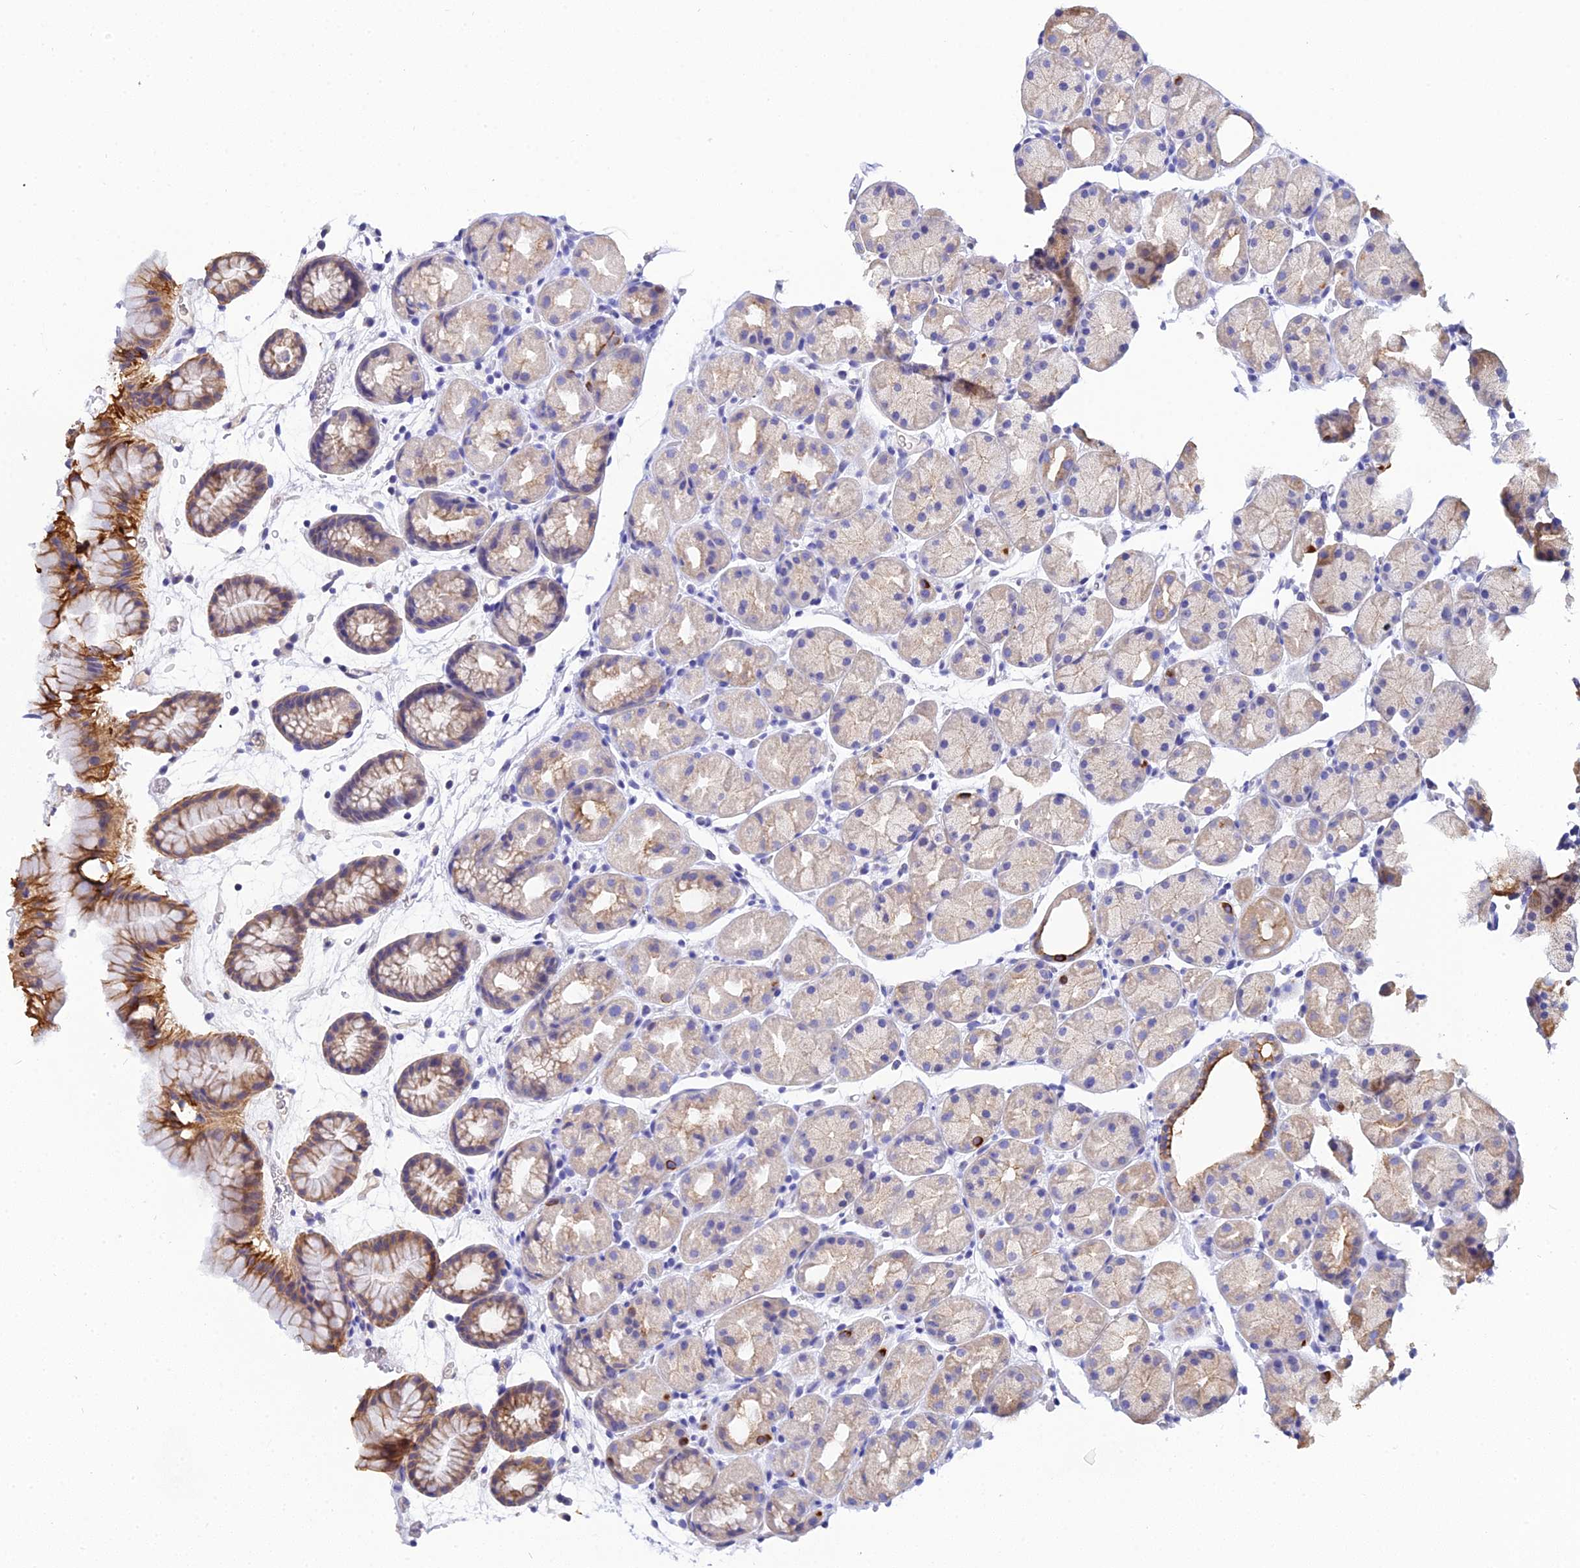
{"staining": {"intensity": "moderate", "quantity": "25%-75%", "location": "cytoplasmic/membranous"}, "tissue": "stomach", "cell_type": "Glandular cells", "image_type": "normal", "snomed": [{"axis": "morphology", "description": "Normal tissue, NOS"}, {"axis": "topography", "description": "Stomach, upper"}, {"axis": "topography", "description": "Stomach"}], "caption": "Protein expression by IHC exhibits moderate cytoplasmic/membranous positivity in approximately 25%-75% of glandular cells in benign stomach.", "gene": "ZXDA", "patient": {"sex": "male", "age": 47}}